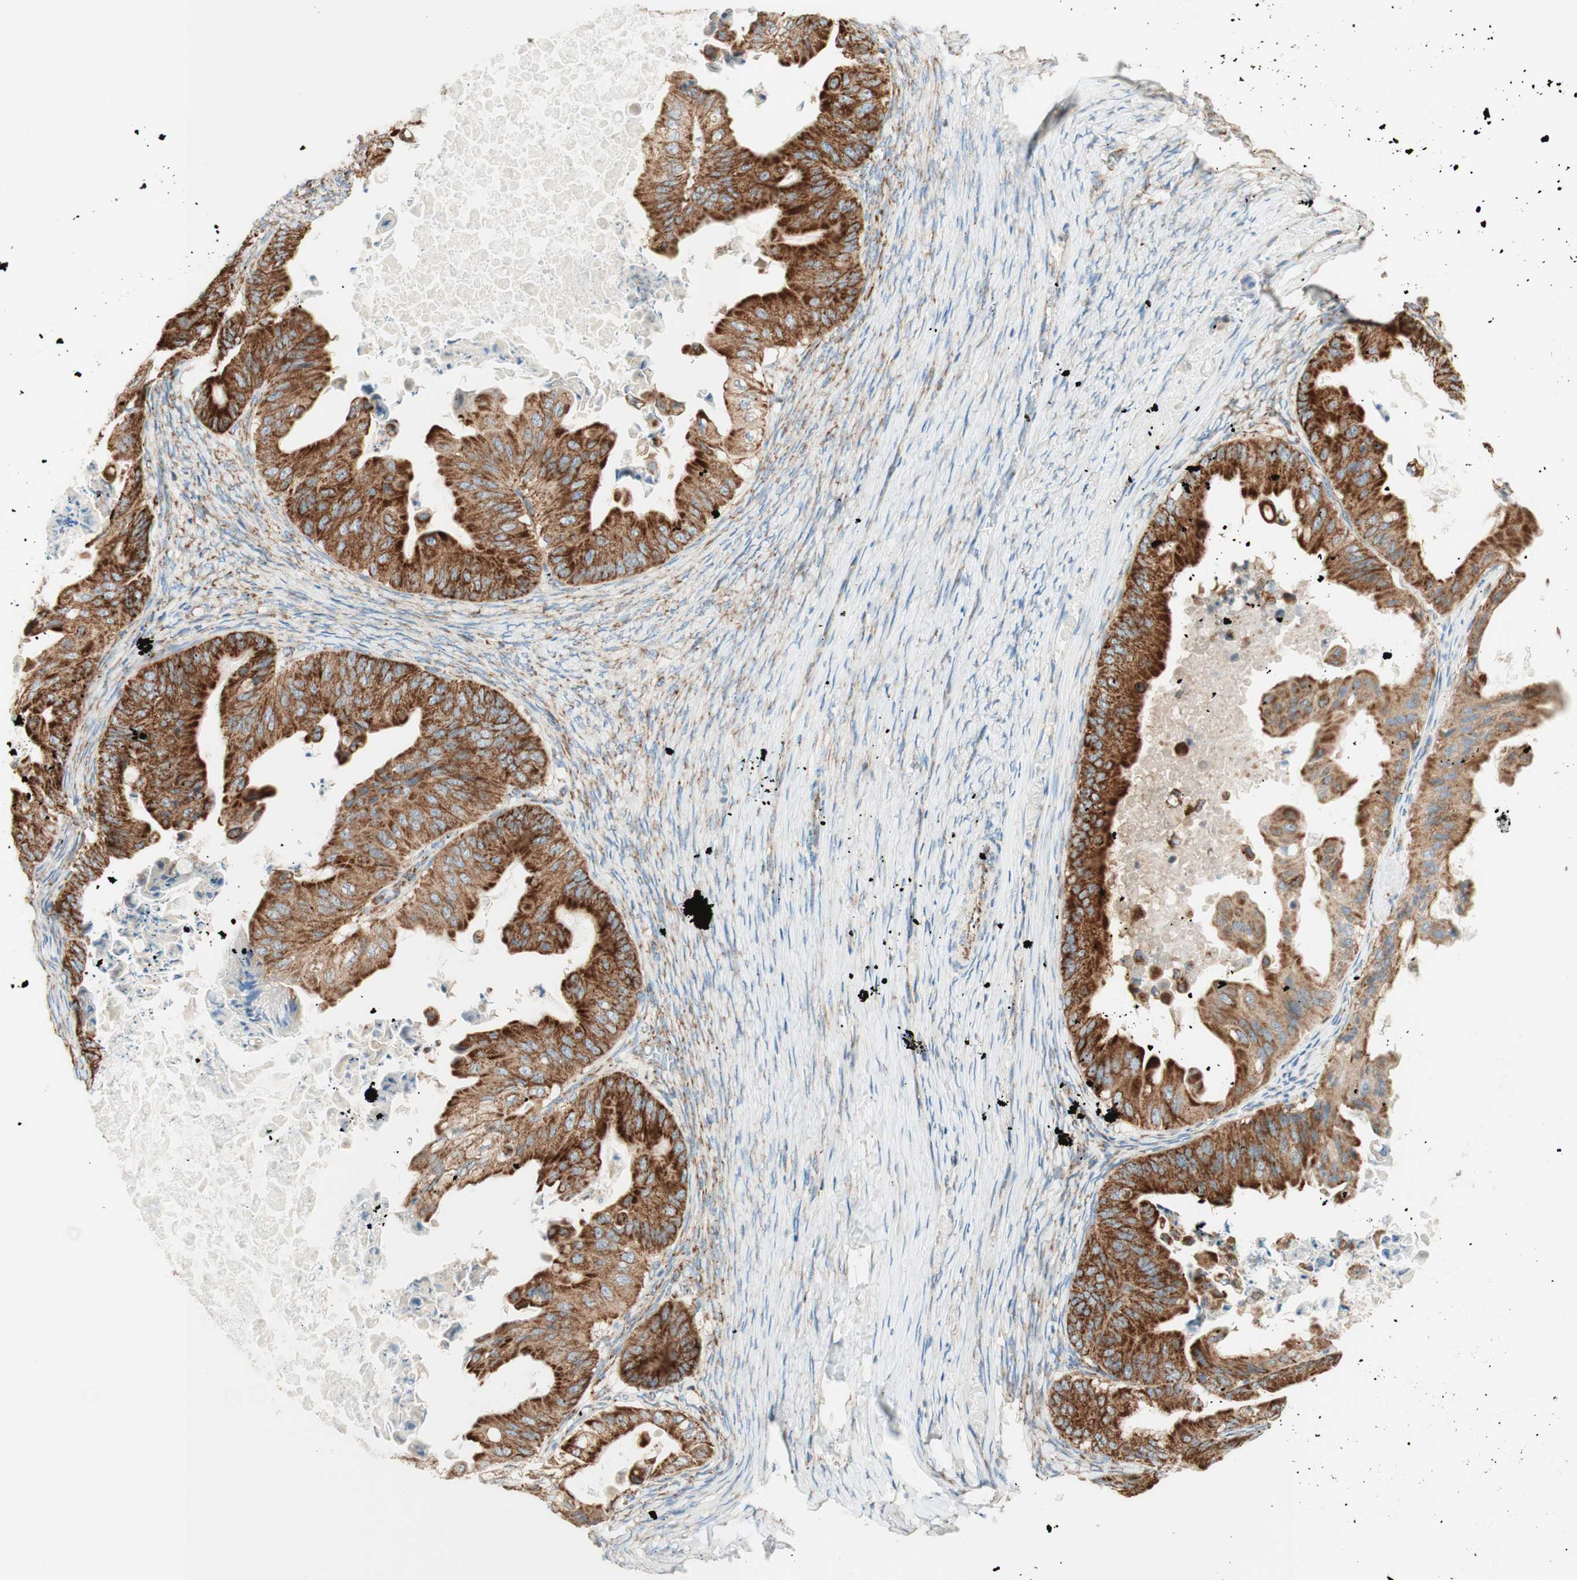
{"staining": {"intensity": "strong", "quantity": ">75%", "location": "cytoplasmic/membranous"}, "tissue": "ovarian cancer", "cell_type": "Tumor cells", "image_type": "cancer", "snomed": [{"axis": "morphology", "description": "Cystadenocarcinoma, mucinous, NOS"}, {"axis": "topography", "description": "Ovary"}], "caption": "This micrograph shows IHC staining of human mucinous cystadenocarcinoma (ovarian), with high strong cytoplasmic/membranous staining in about >75% of tumor cells.", "gene": "TOMM20", "patient": {"sex": "female", "age": 37}}